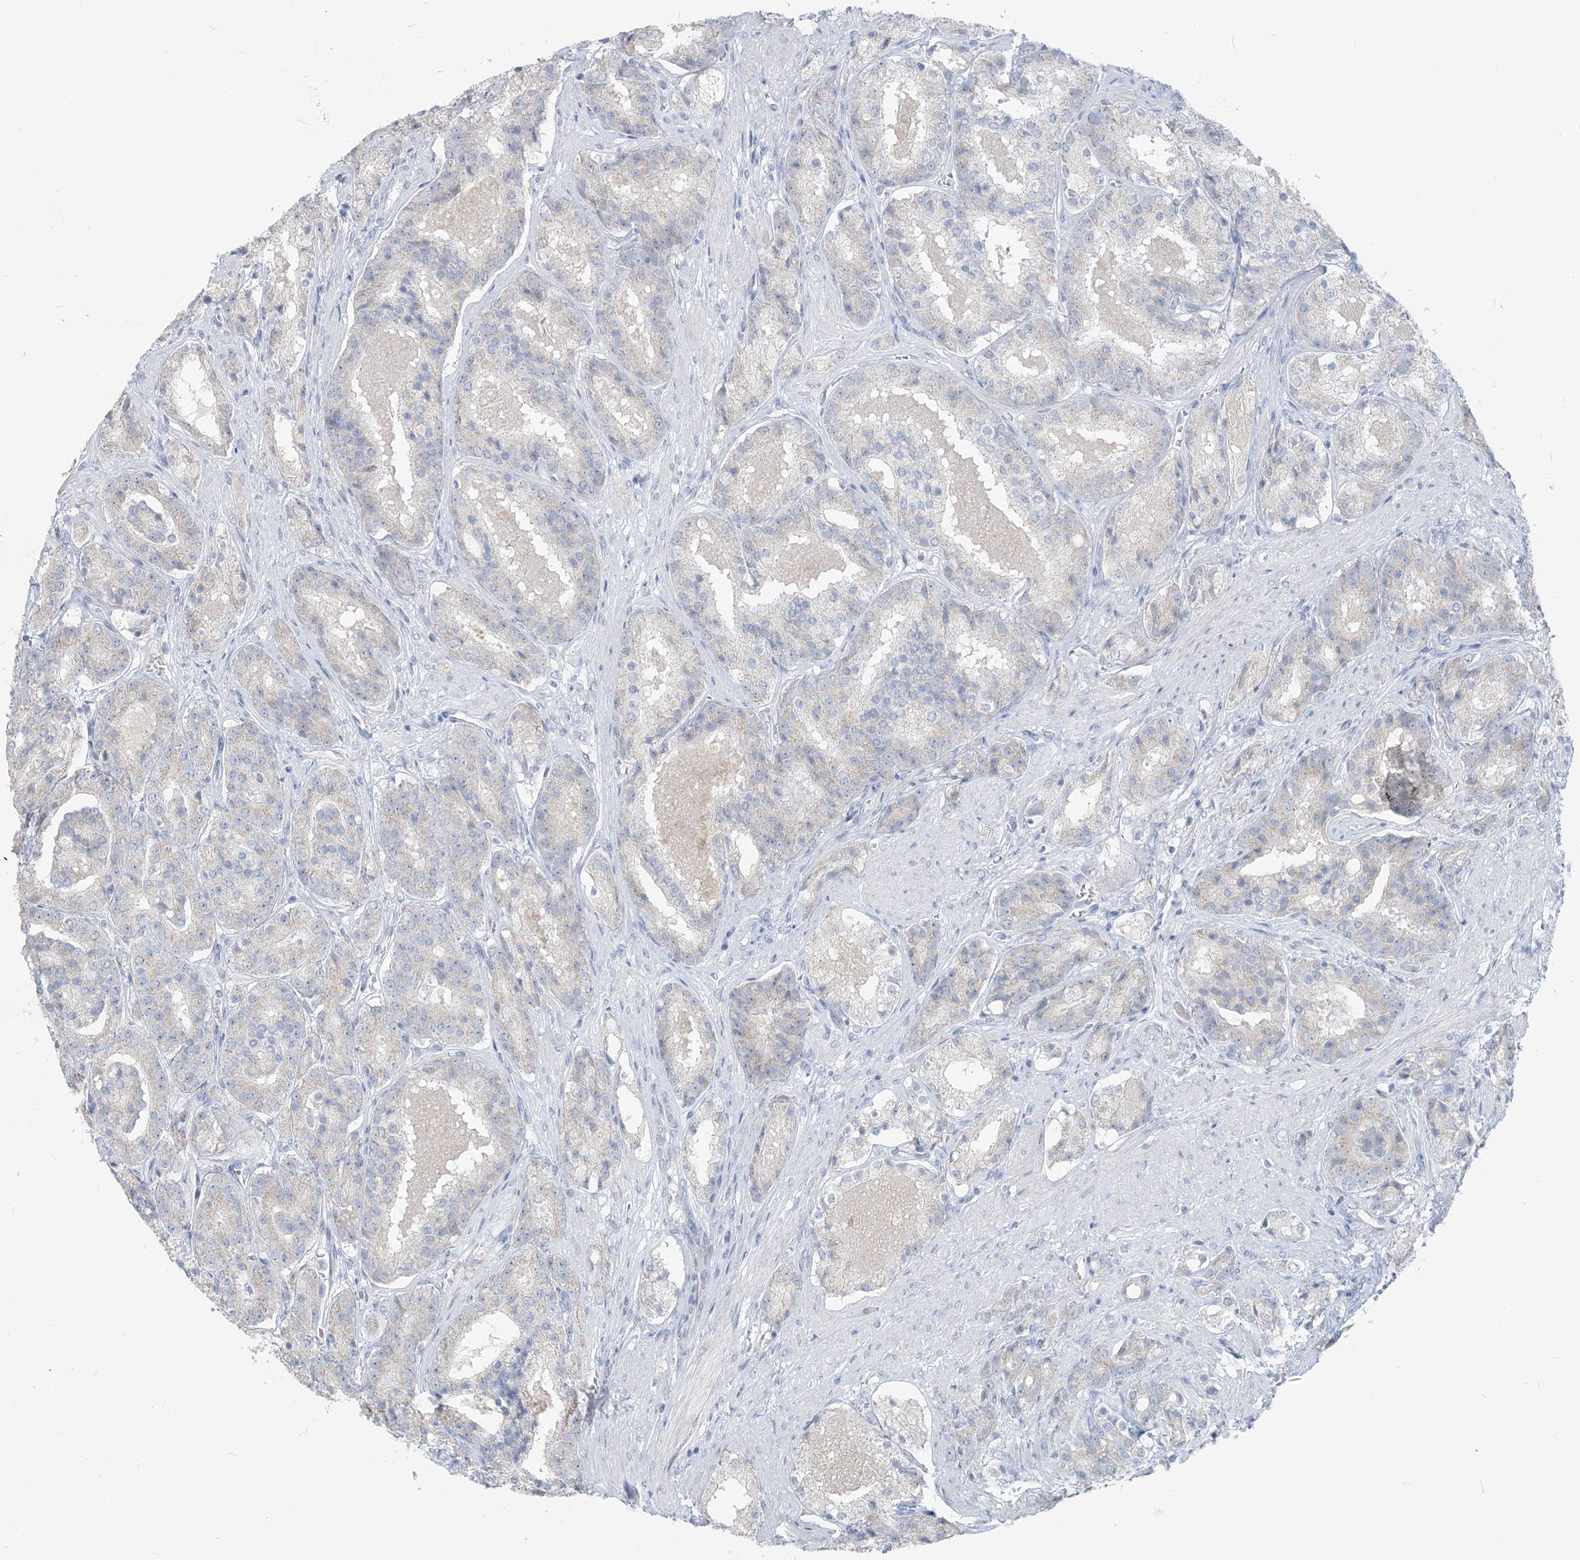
{"staining": {"intensity": "weak", "quantity": "<25%", "location": "cytoplasmic/membranous"}, "tissue": "prostate cancer", "cell_type": "Tumor cells", "image_type": "cancer", "snomed": [{"axis": "morphology", "description": "Adenocarcinoma, High grade"}, {"axis": "topography", "description": "Prostate"}], "caption": "An immunohistochemistry (IHC) histopathology image of prostate cancer is shown. There is no staining in tumor cells of prostate cancer.", "gene": "SCML1", "patient": {"sex": "male", "age": 60}}